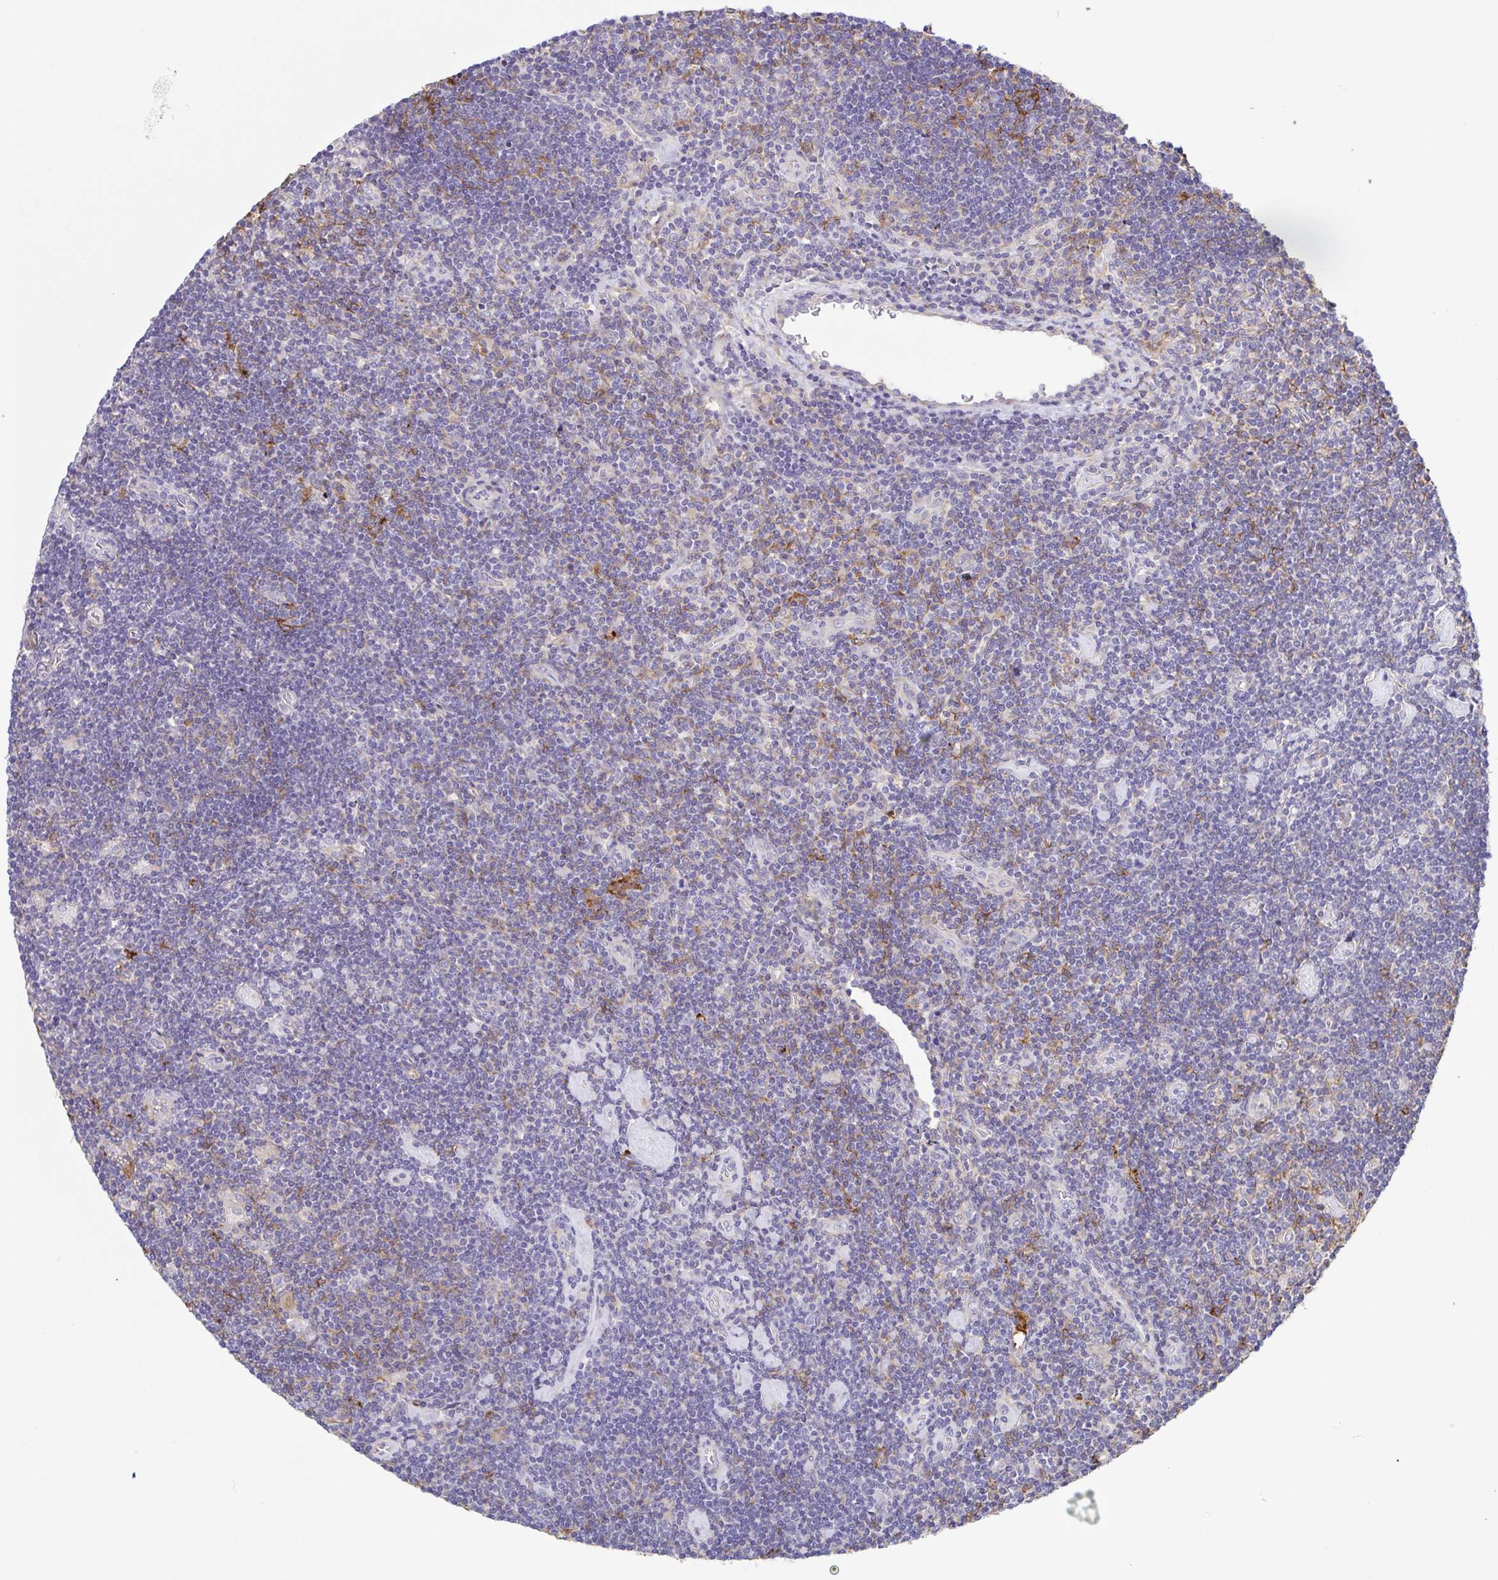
{"staining": {"intensity": "negative", "quantity": "none", "location": "none"}, "tissue": "lymphoma", "cell_type": "Tumor cells", "image_type": "cancer", "snomed": [{"axis": "morphology", "description": "Hodgkin's disease, NOS"}, {"axis": "topography", "description": "Lymph node"}], "caption": "The IHC image has no significant expression in tumor cells of lymphoma tissue.", "gene": "TERT", "patient": {"sex": "male", "age": 40}}